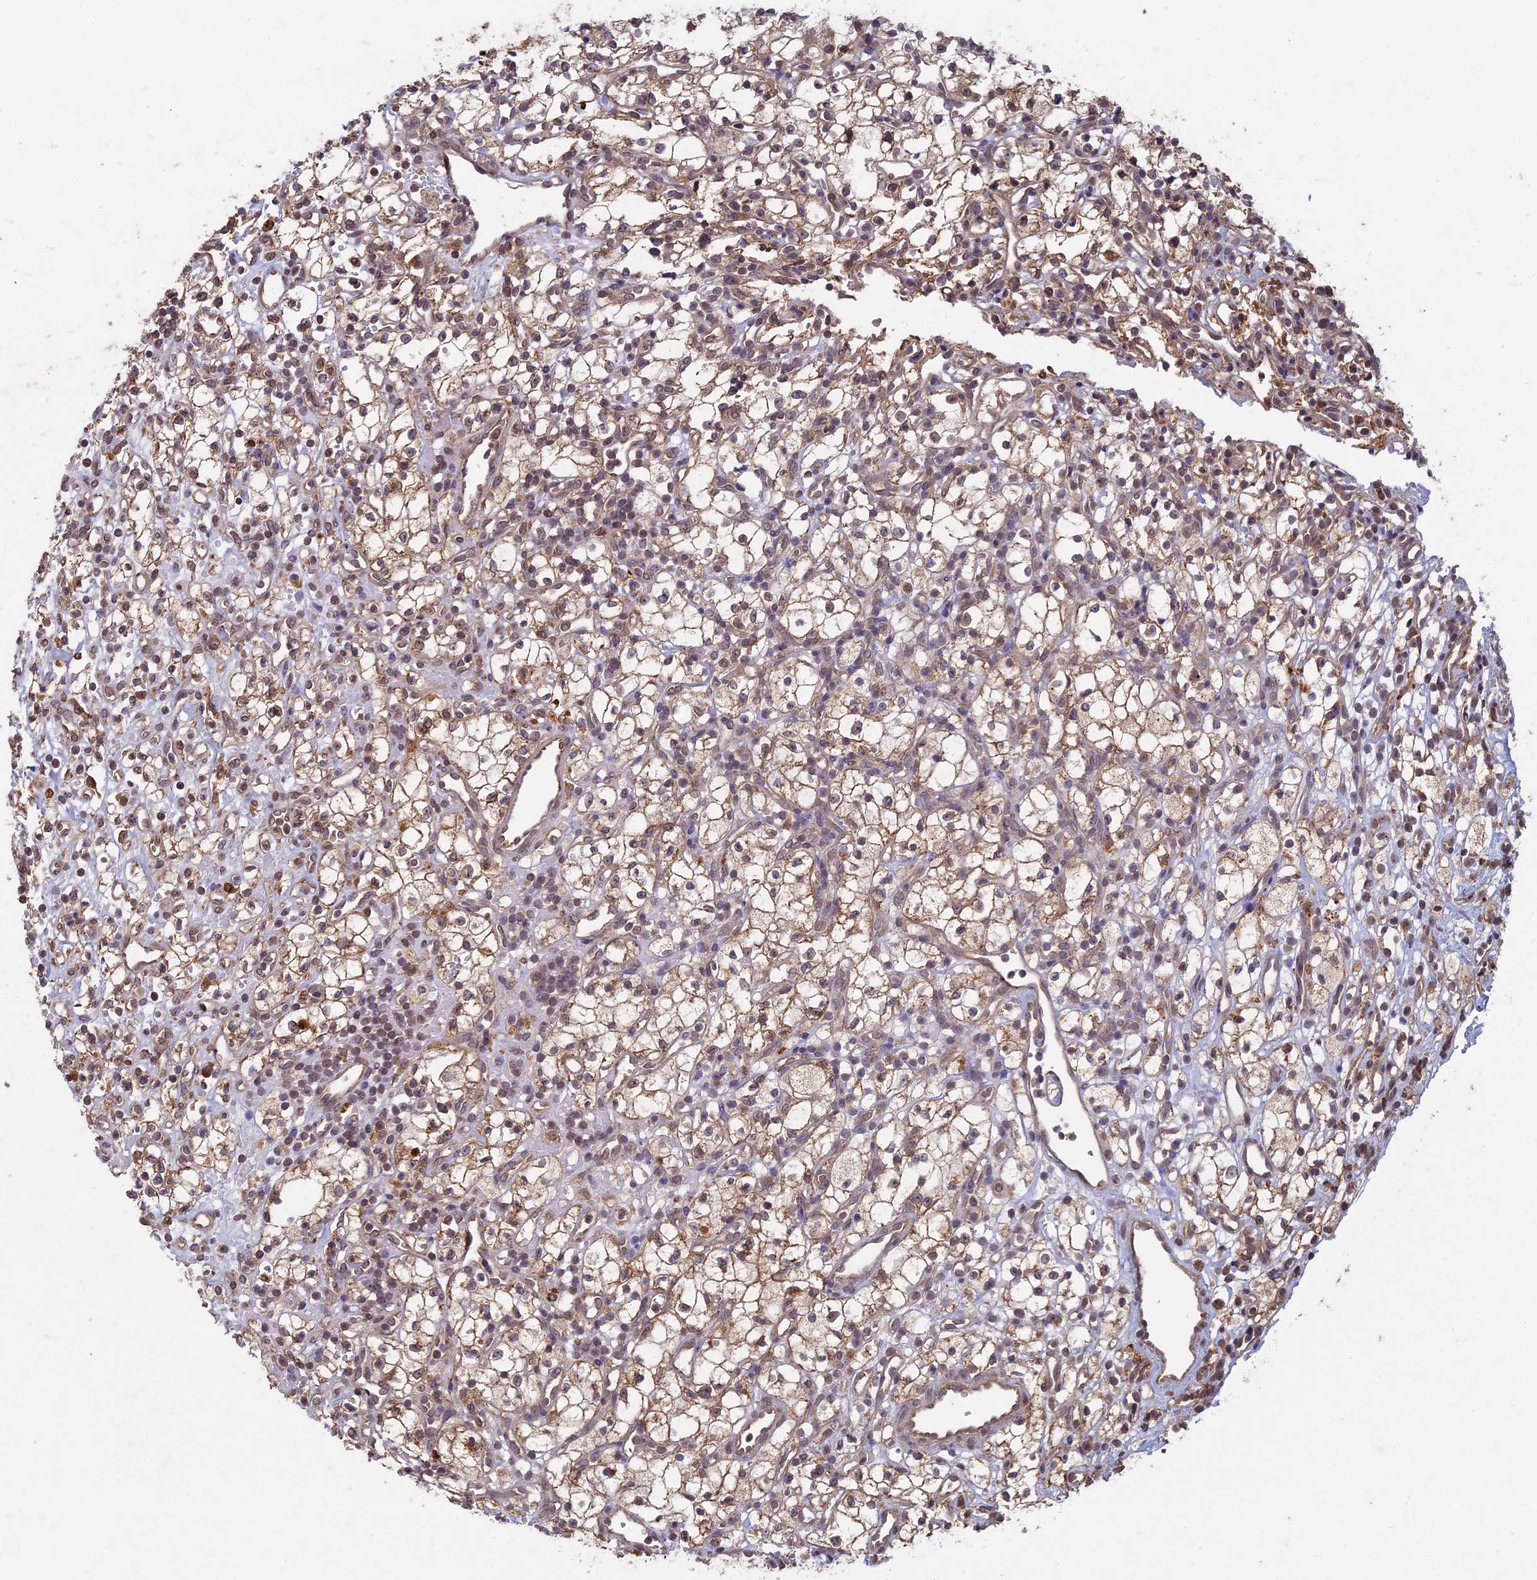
{"staining": {"intensity": "weak", "quantity": "25%-75%", "location": "cytoplasmic/membranous"}, "tissue": "renal cancer", "cell_type": "Tumor cells", "image_type": "cancer", "snomed": [{"axis": "morphology", "description": "Adenocarcinoma, NOS"}, {"axis": "topography", "description": "Kidney"}], "caption": "Human renal adenocarcinoma stained with a brown dye exhibits weak cytoplasmic/membranous positive expression in approximately 25%-75% of tumor cells.", "gene": "RCCD1", "patient": {"sex": "male", "age": 59}}